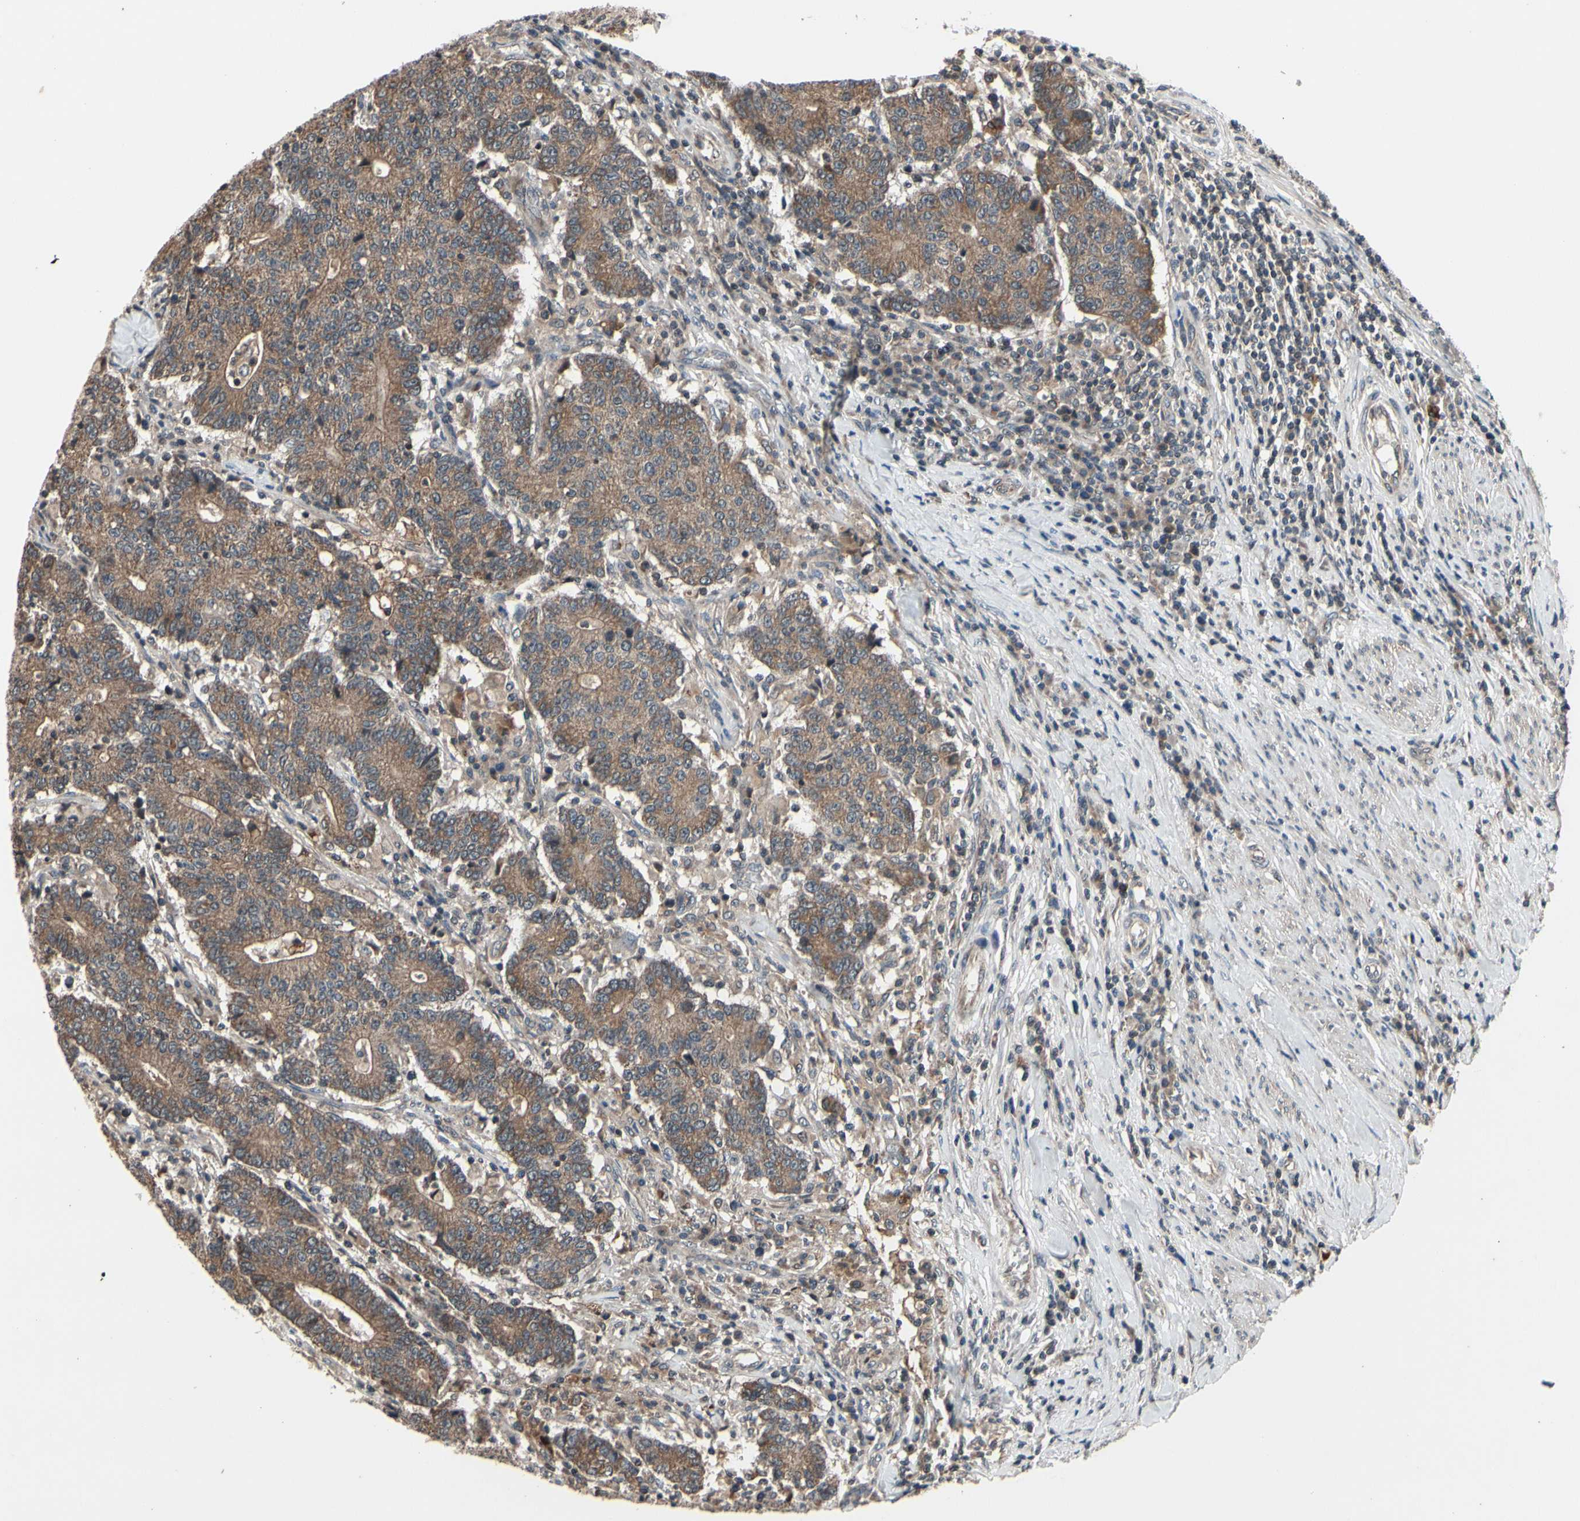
{"staining": {"intensity": "moderate", "quantity": ">75%", "location": "cytoplasmic/membranous"}, "tissue": "colorectal cancer", "cell_type": "Tumor cells", "image_type": "cancer", "snomed": [{"axis": "morphology", "description": "Normal tissue, NOS"}, {"axis": "morphology", "description": "Adenocarcinoma, NOS"}, {"axis": "topography", "description": "Colon"}], "caption": "A medium amount of moderate cytoplasmic/membranous staining is identified in approximately >75% of tumor cells in colorectal cancer tissue.", "gene": "MBTPS2", "patient": {"sex": "female", "age": 75}}